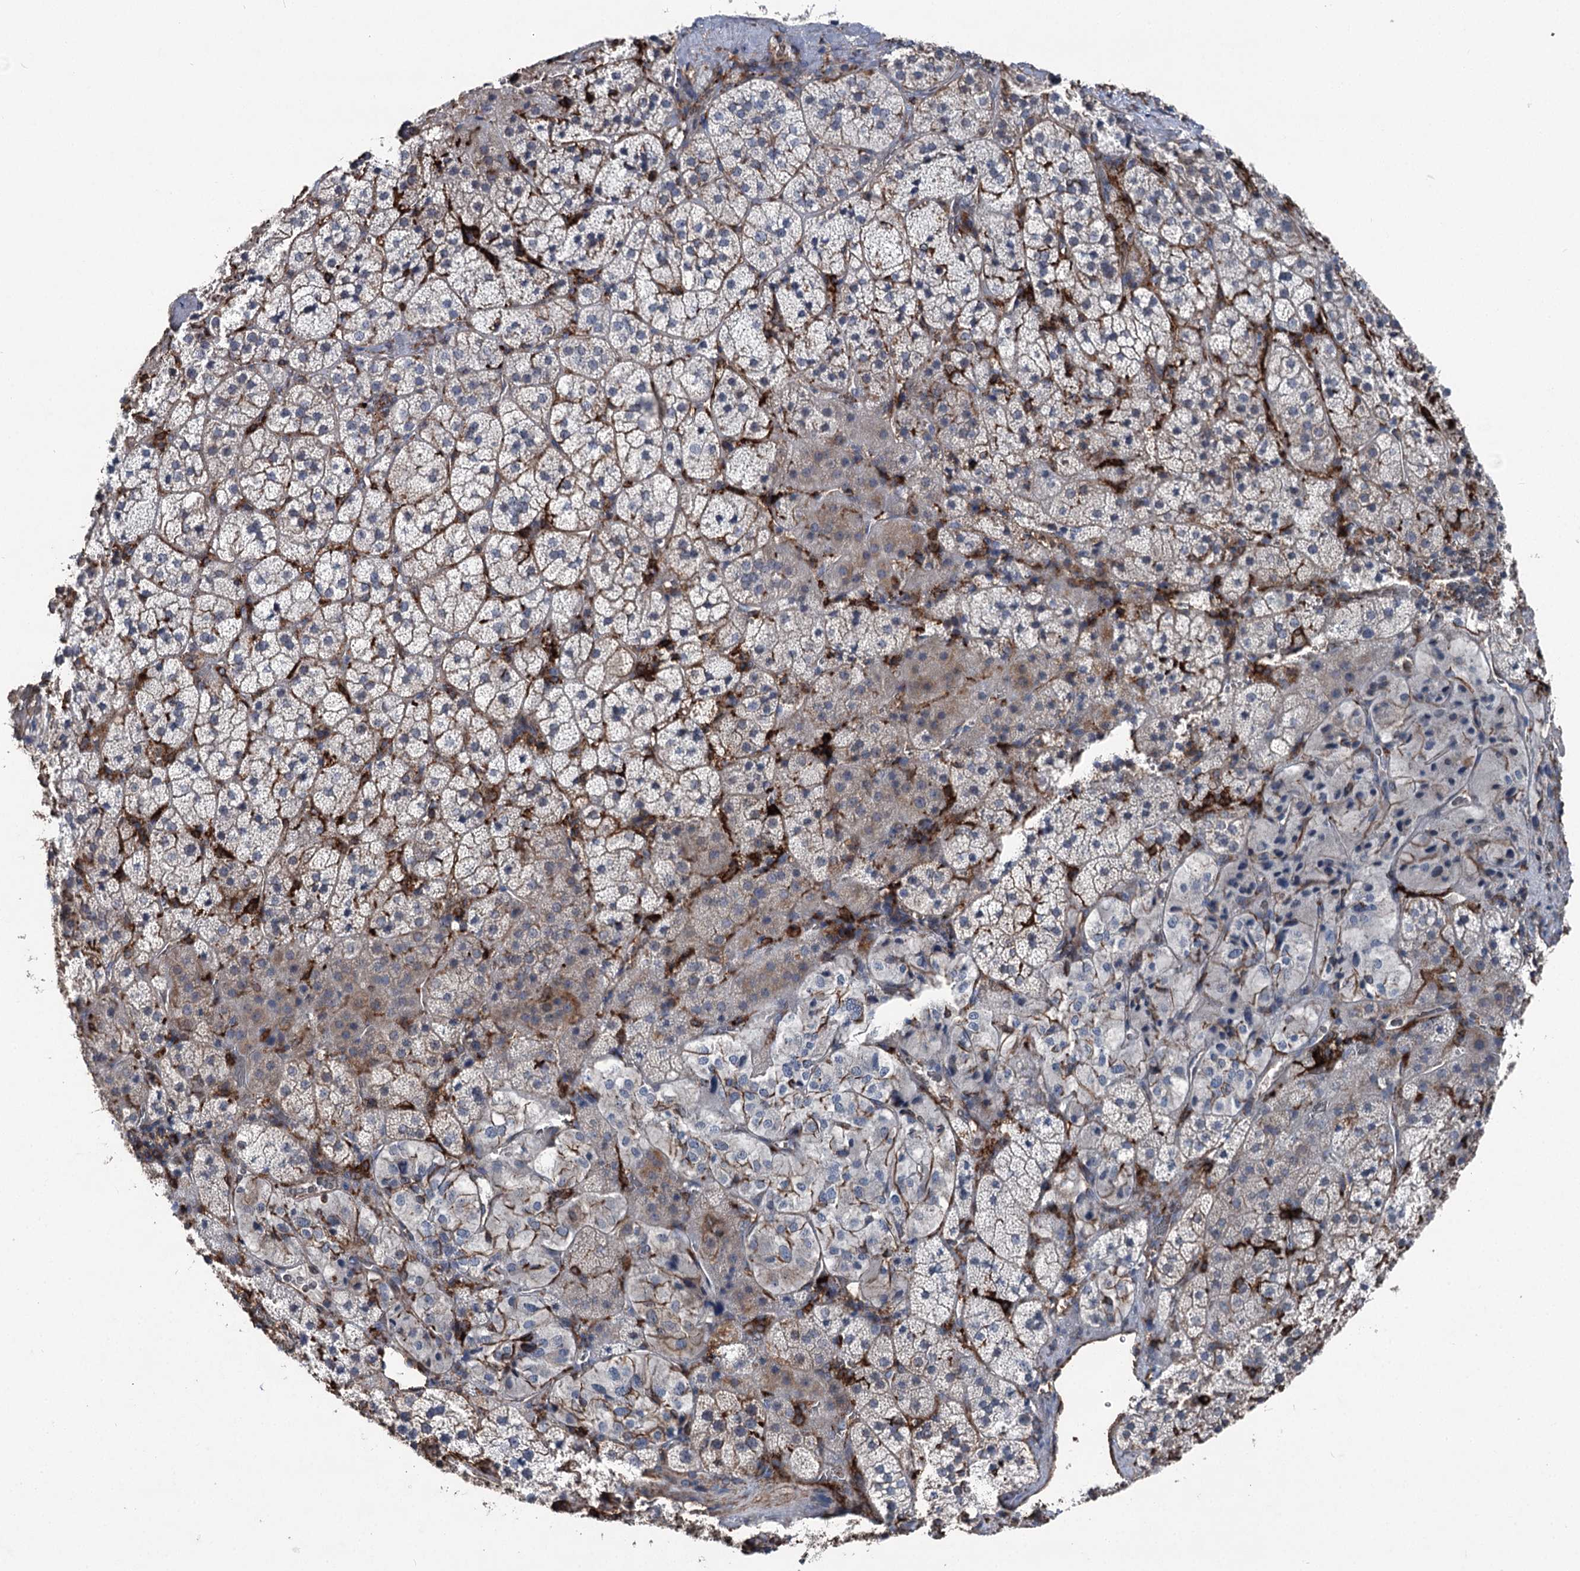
{"staining": {"intensity": "negative", "quantity": "none", "location": "none"}, "tissue": "adrenal gland", "cell_type": "Glandular cells", "image_type": "normal", "snomed": [{"axis": "morphology", "description": "Normal tissue, NOS"}, {"axis": "topography", "description": "Adrenal gland"}], "caption": "Immunohistochemistry (IHC) micrograph of unremarkable adrenal gland: human adrenal gland stained with DAB reveals no significant protein expression in glandular cells.", "gene": "CLEC4M", "patient": {"sex": "female", "age": 44}}